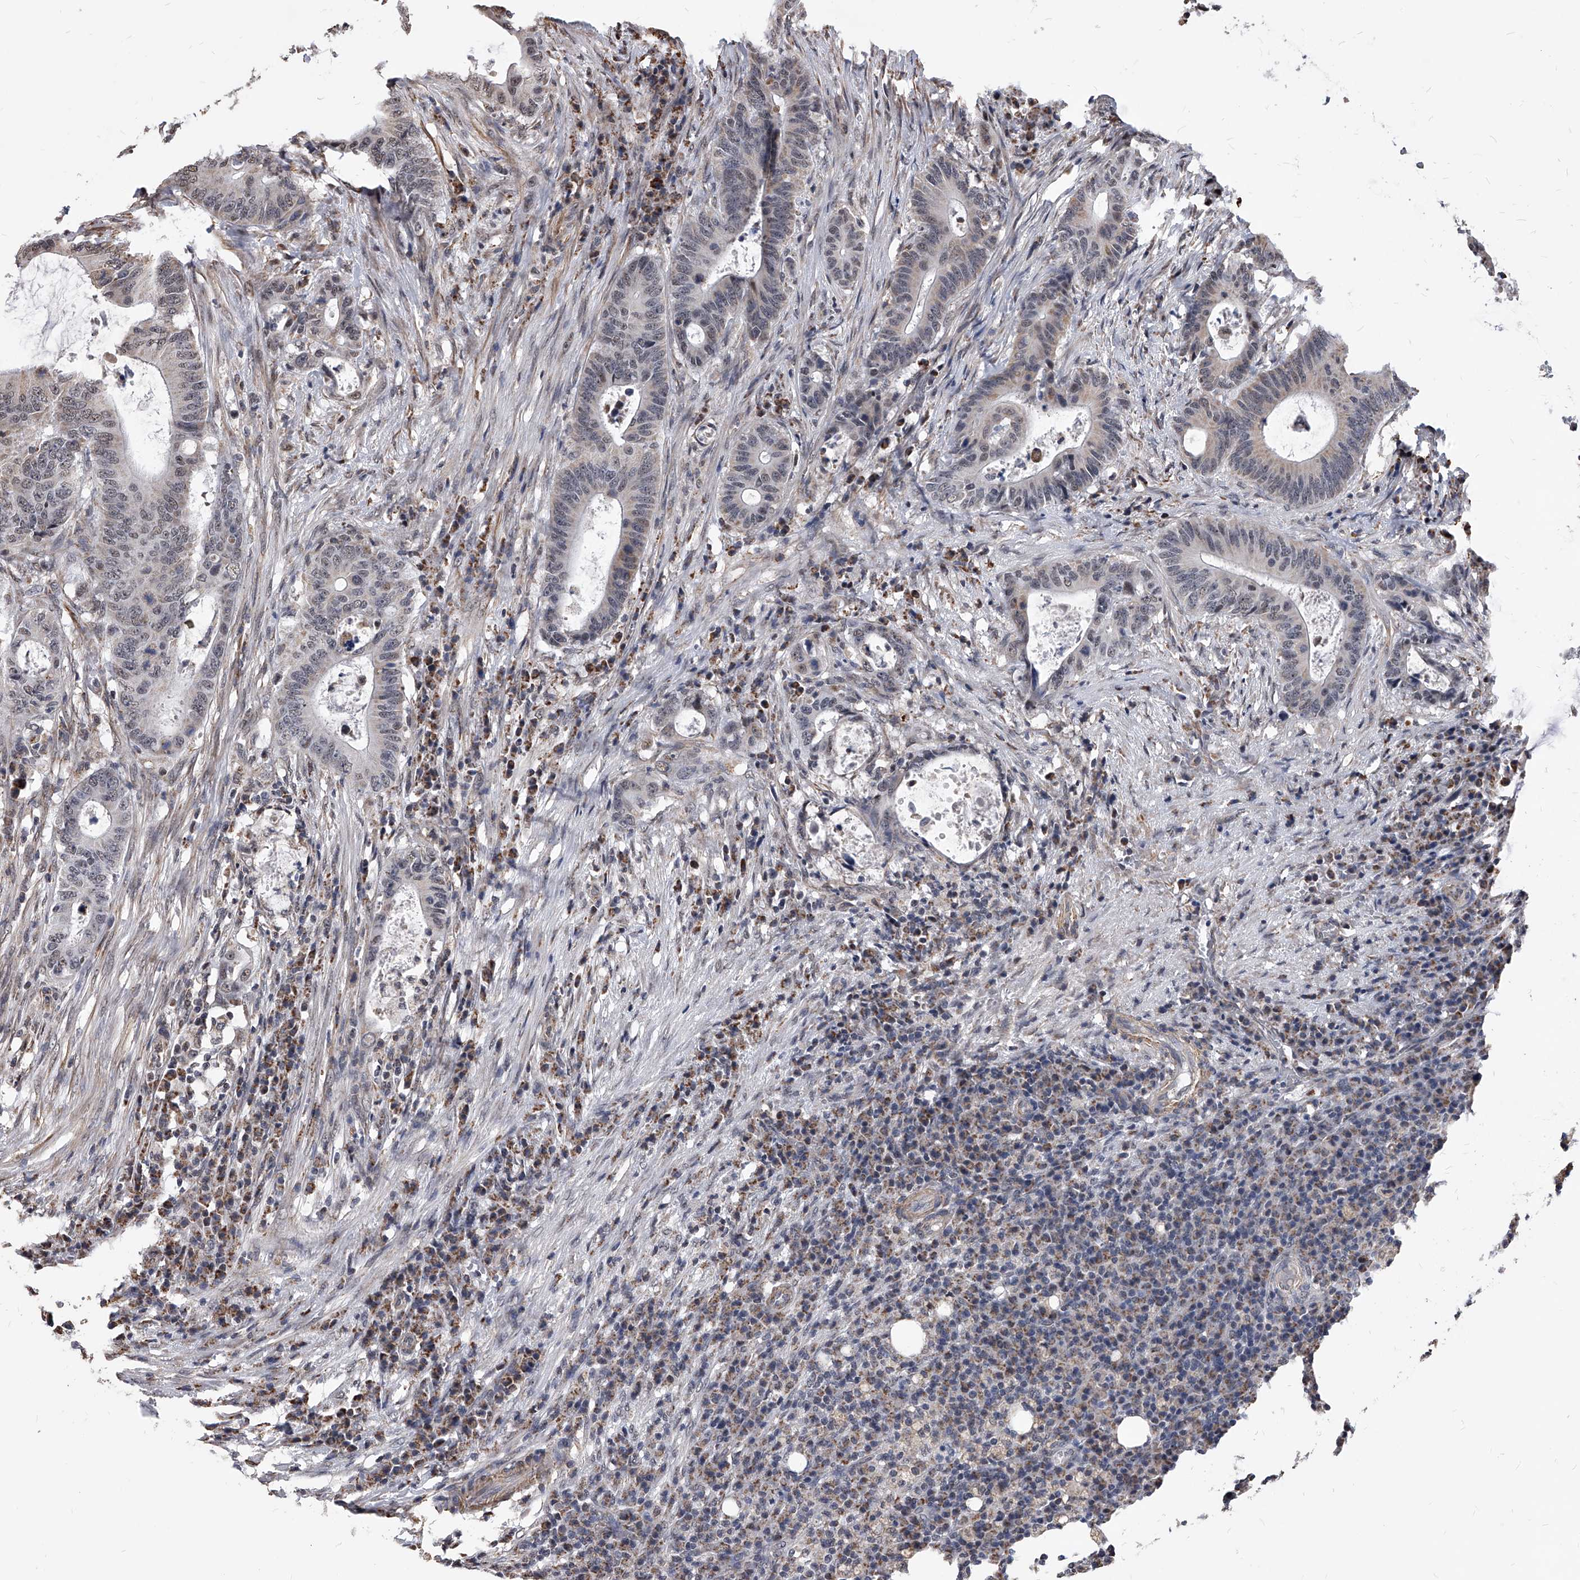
{"staining": {"intensity": "weak", "quantity": "<25%", "location": "cytoplasmic/membranous,nuclear"}, "tissue": "colorectal cancer", "cell_type": "Tumor cells", "image_type": "cancer", "snomed": [{"axis": "morphology", "description": "Adenocarcinoma, NOS"}, {"axis": "topography", "description": "Colon"}], "caption": "There is no significant expression in tumor cells of adenocarcinoma (colorectal).", "gene": "DUSP22", "patient": {"sex": "male", "age": 83}}